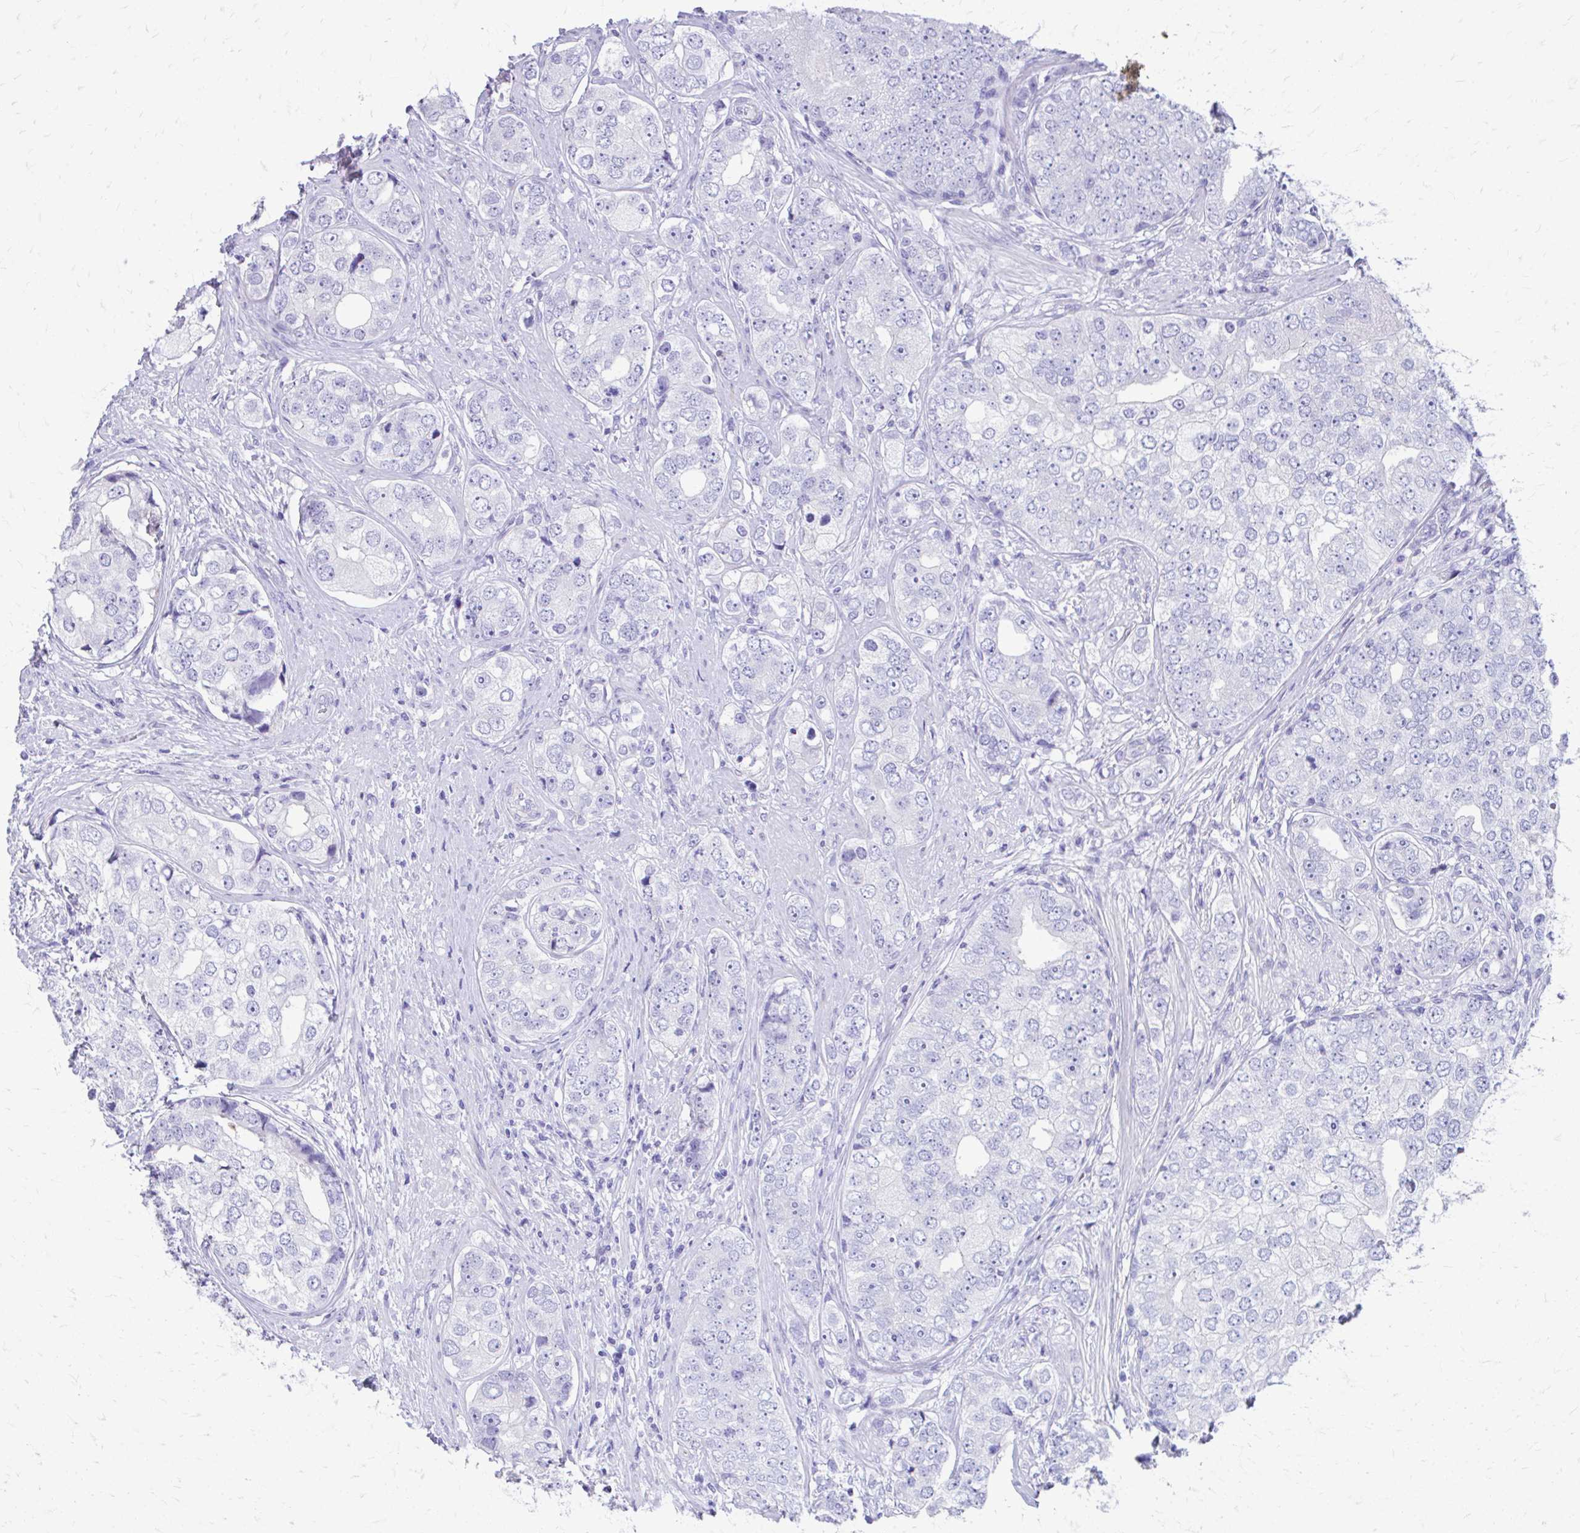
{"staining": {"intensity": "negative", "quantity": "none", "location": "none"}, "tissue": "prostate cancer", "cell_type": "Tumor cells", "image_type": "cancer", "snomed": [{"axis": "morphology", "description": "Adenocarcinoma, High grade"}, {"axis": "topography", "description": "Prostate"}], "caption": "Immunohistochemistry histopathology image of neoplastic tissue: human prostate cancer stained with DAB (3,3'-diaminobenzidine) displays no significant protein expression in tumor cells. The staining is performed using DAB brown chromogen with nuclei counter-stained in using hematoxylin.", "gene": "KRIT1", "patient": {"sex": "male", "age": 60}}